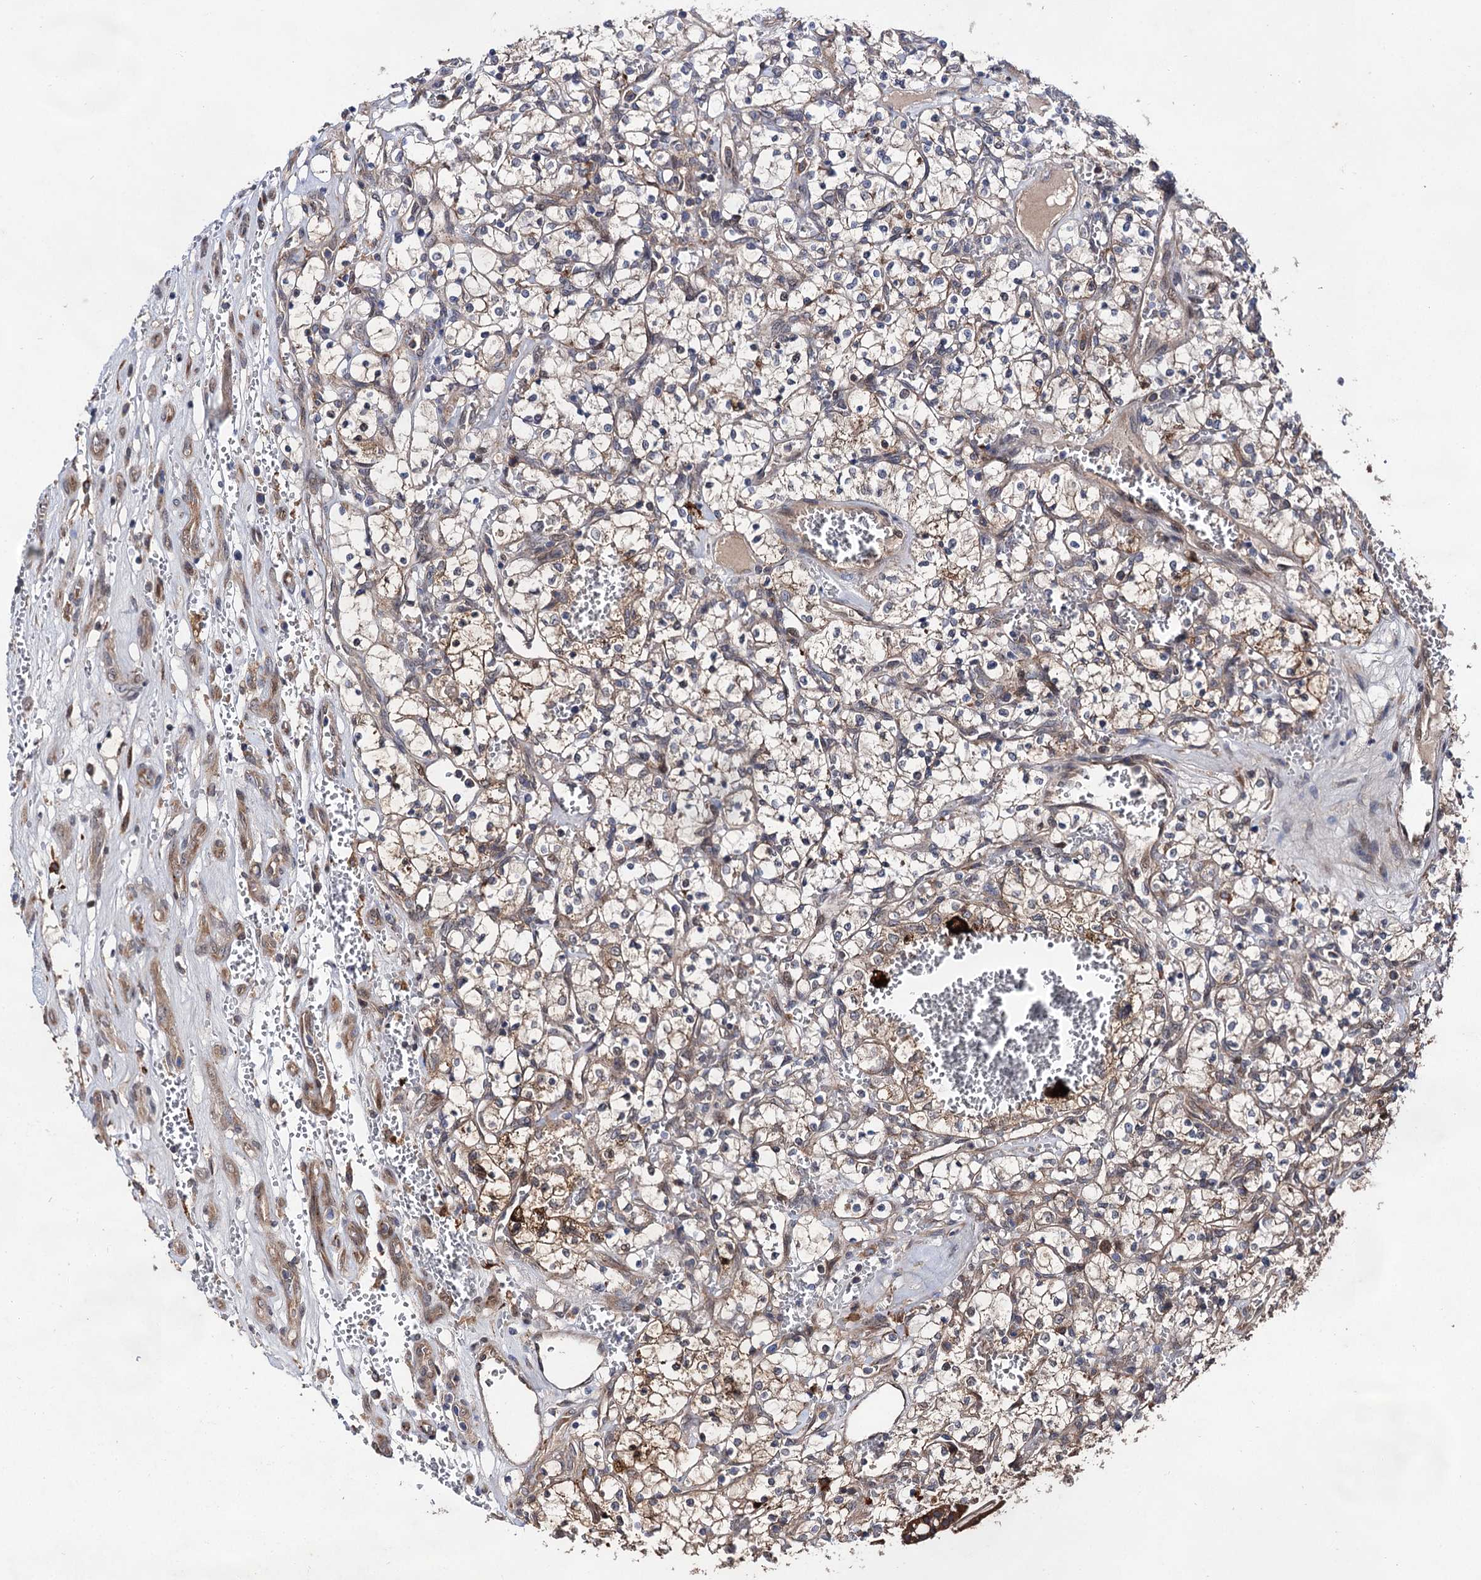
{"staining": {"intensity": "moderate", "quantity": "<25%", "location": "cytoplasmic/membranous"}, "tissue": "renal cancer", "cell_type": "Tumor cells", "image_type": "cancer", "snomed": [{"axis": "morphology", "description": "Adenocarcinoma, NOS"}, {"axis": "topography", "description": "Kidney"}], "caption": "Adenocarcinoma (renal) was stained to show a protein in brown. There is low levels of moderate cytoplasmic/membranous expression in about <25% of tumor cells.", "gene": "NAA25", "patient": {"sex": "female", "age": 69}}